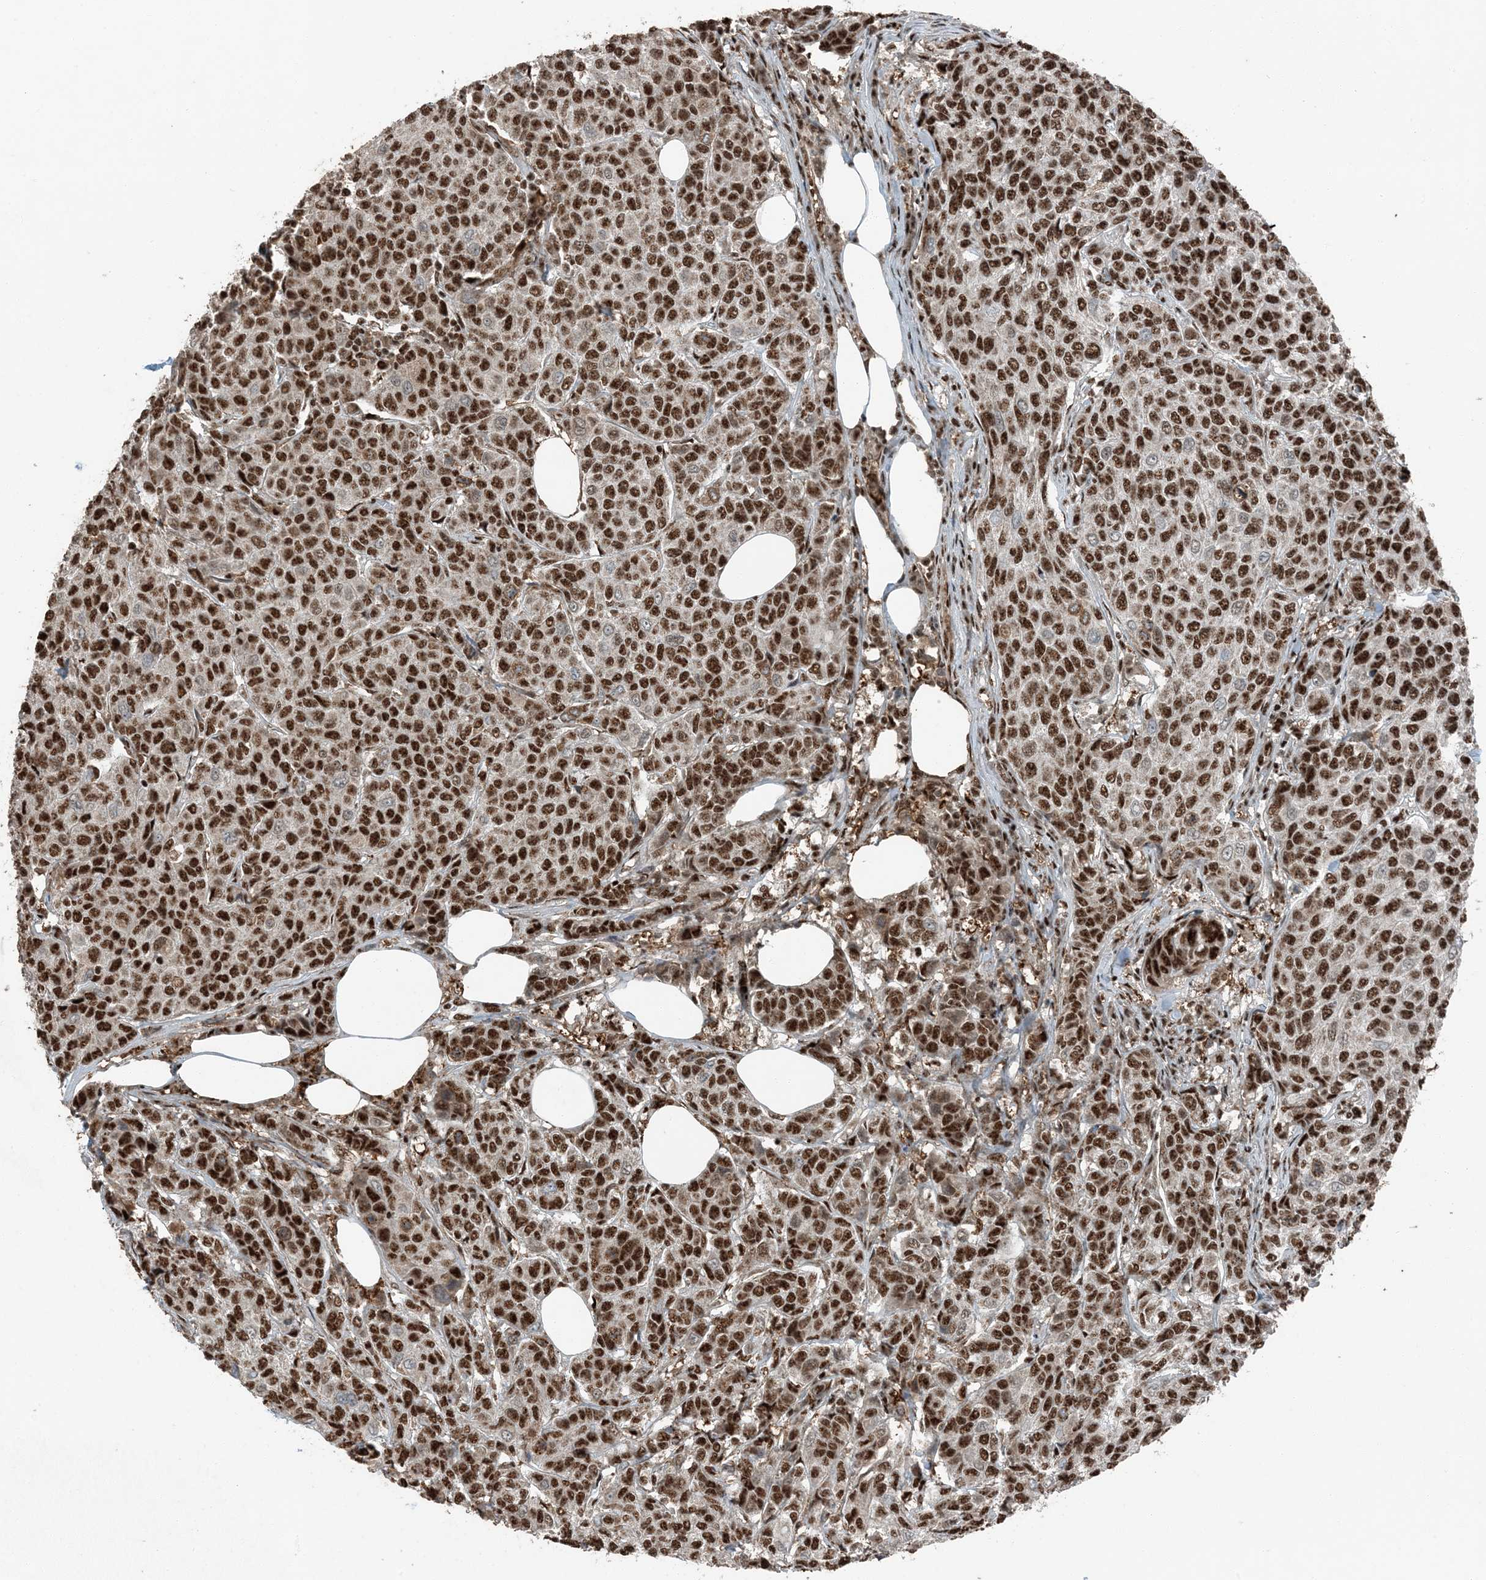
{"staining": {"intensity": "strong", "quantity": ">75%", "location": "nuclear"}, "tissue": "breast cancer", "cell_type": "Tumor cells", "image_type": "cancer", "snomed": [{"axis": "morphology", "description": "Duct carcinoma"}, {"axis": "topography", "description": "Breast"}], "caption": "Intraductal carcinoma (breast) tissue shows strong nuclear staining in approximately >75% of tumor cells", "gene": "TADA2B", "patient": {"sex": "female", "age": 55}}